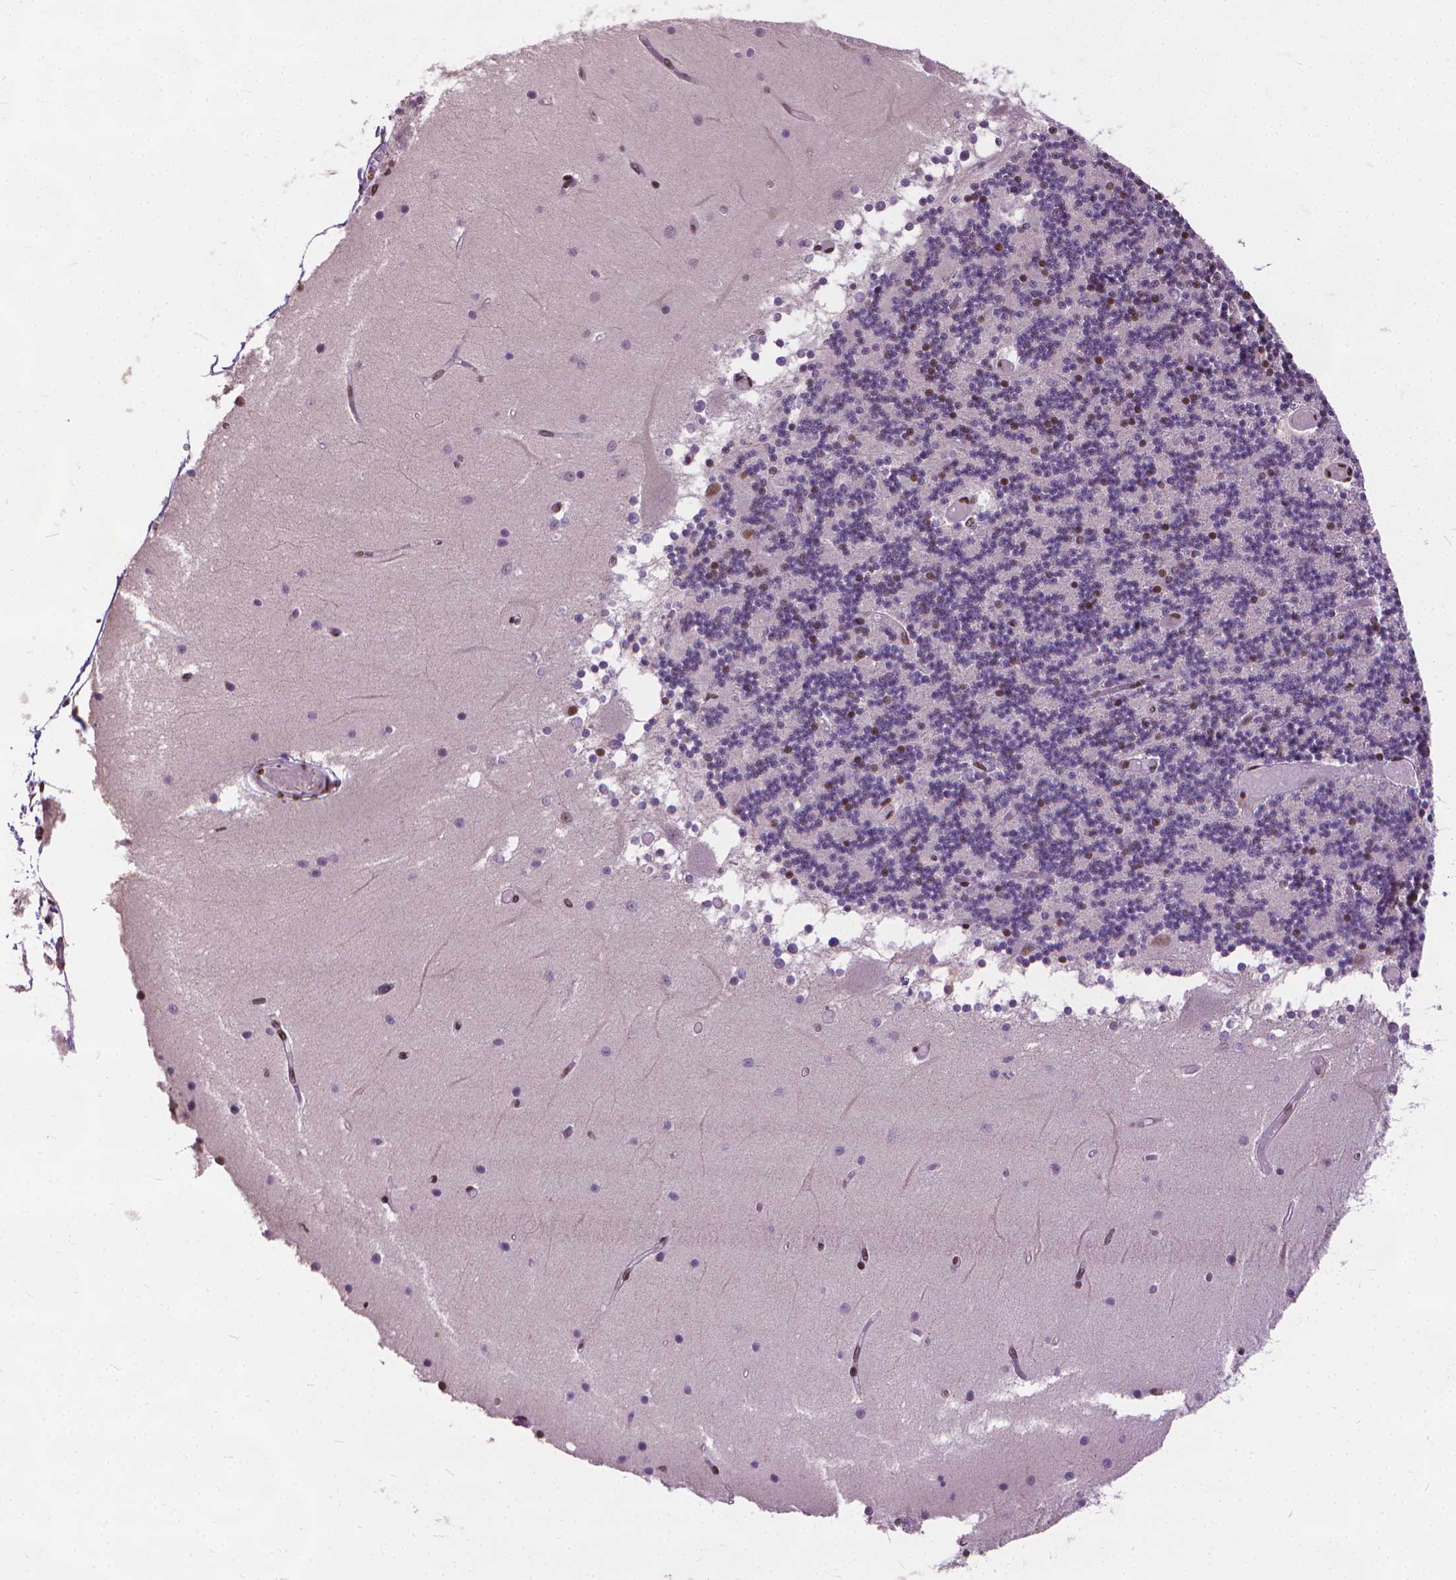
{"staining": {"intensity": "moderate", "quantity": ">75%", "location": "nuclear"}, "tissue": "cerebellum", "cell_type": "Cells in granular layer", "image_type": "normal", "snomed": [{"axis": "morphology", "description": "Normal tissue, NOS"}, {"axis": "topography", "description": "Cerebellum"}], "caption": "A high-resolution micrograph shows immunohistochemistry (IHC) staining of benign cerebellum, which reveals moderate nuclear staining in approximately >75% of cells in granular layer.", "gene": "AKAP8", "patient": {"sex": "female", "age": 28}}